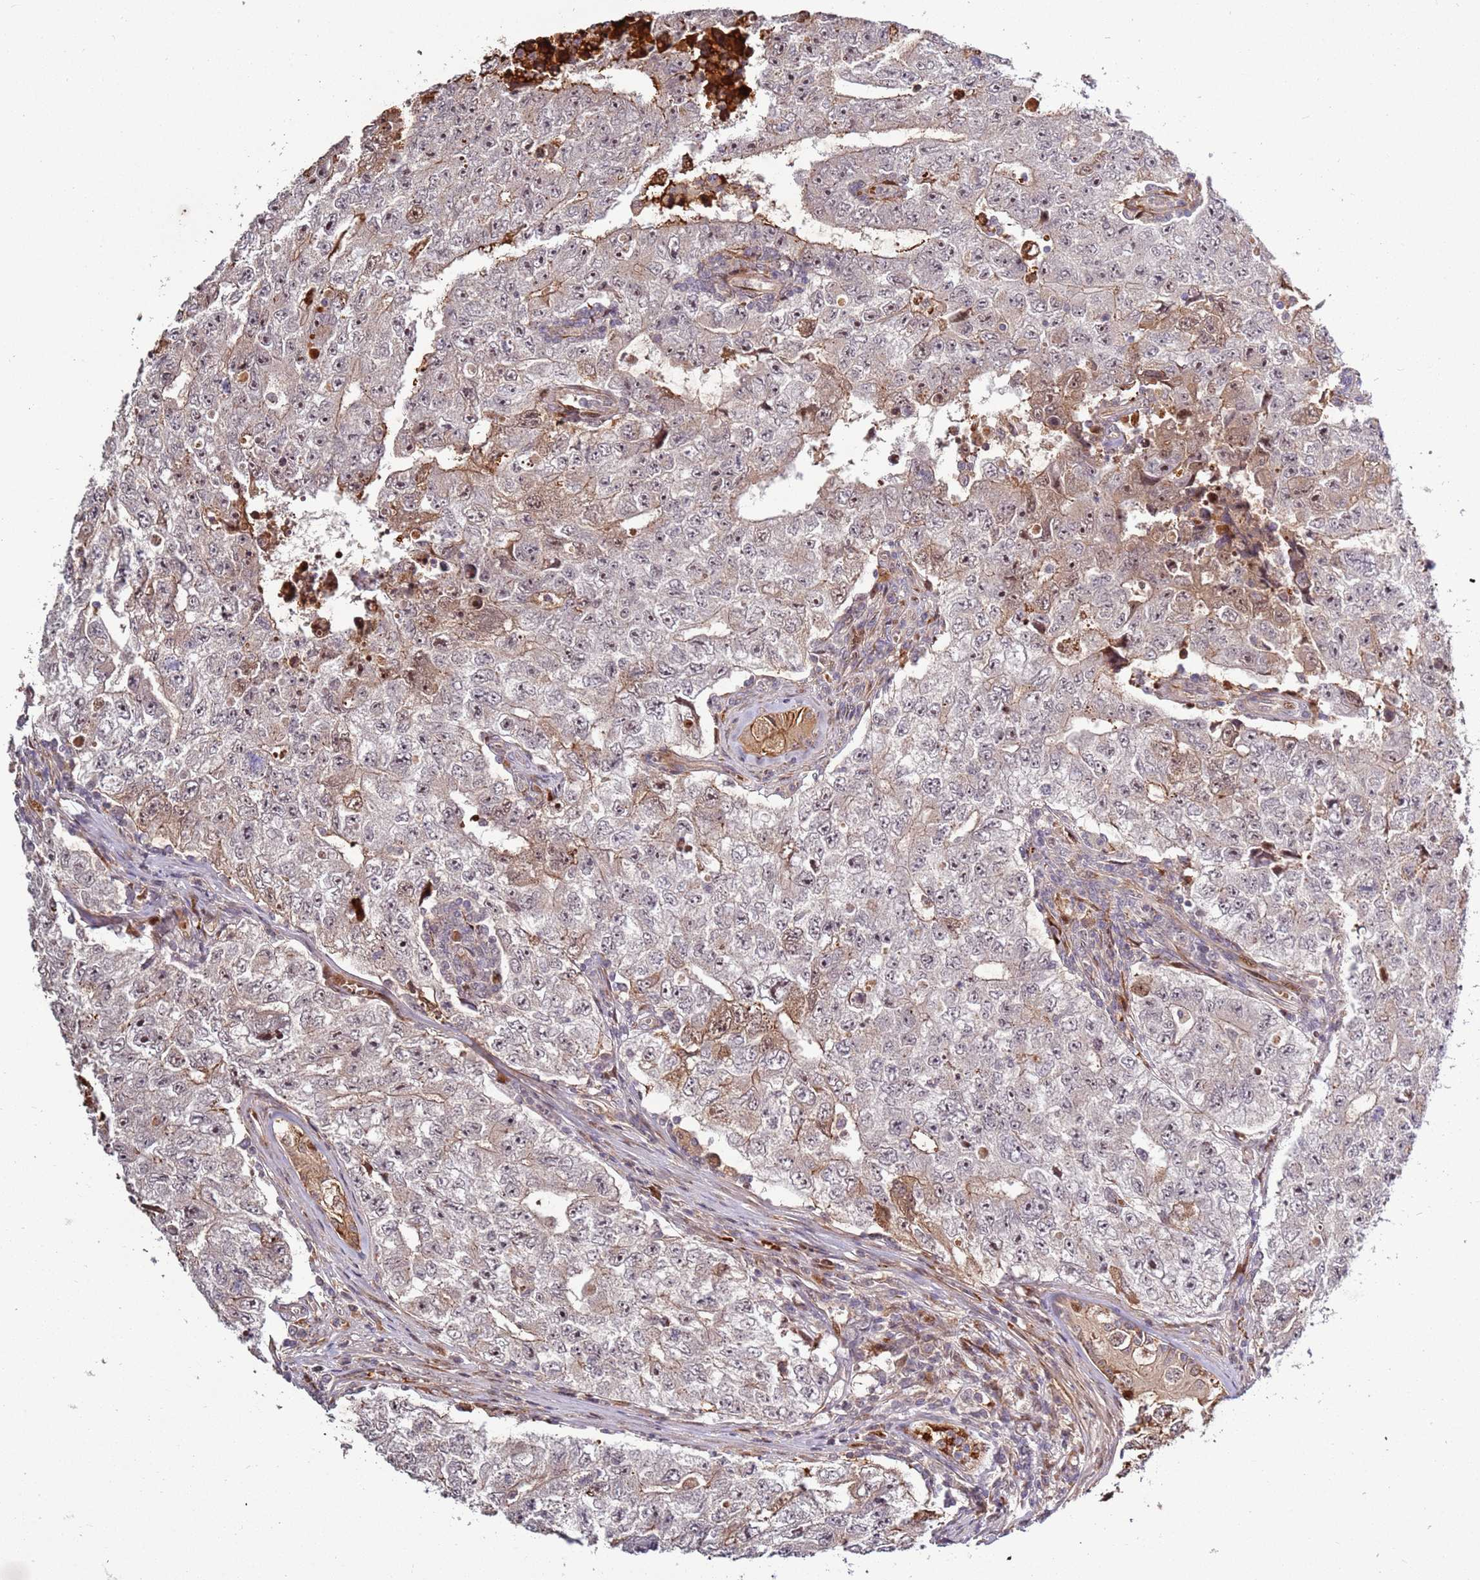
{"staining": {"intensity": "moderate", "quantity": "<25%", "location": "cytoplasmic/membranous"}, "tissue": "testis cancer", "cell_type": "Tumor cells", "image_type": "cancer", "snomed": [{"axis": "morphology", "description": "Carcinoma, Embryonal, NOS"}, {"axis": "topography", "description": "Testis"}], "caption": "This is an image of IHC staining of embryonal carcinoma (testis), which shows moderate positivity in the cytoplasmic/membranous of tumor cells.", "gene": "RHBDL1", "patient": {"sex": "male", "age": 17}}